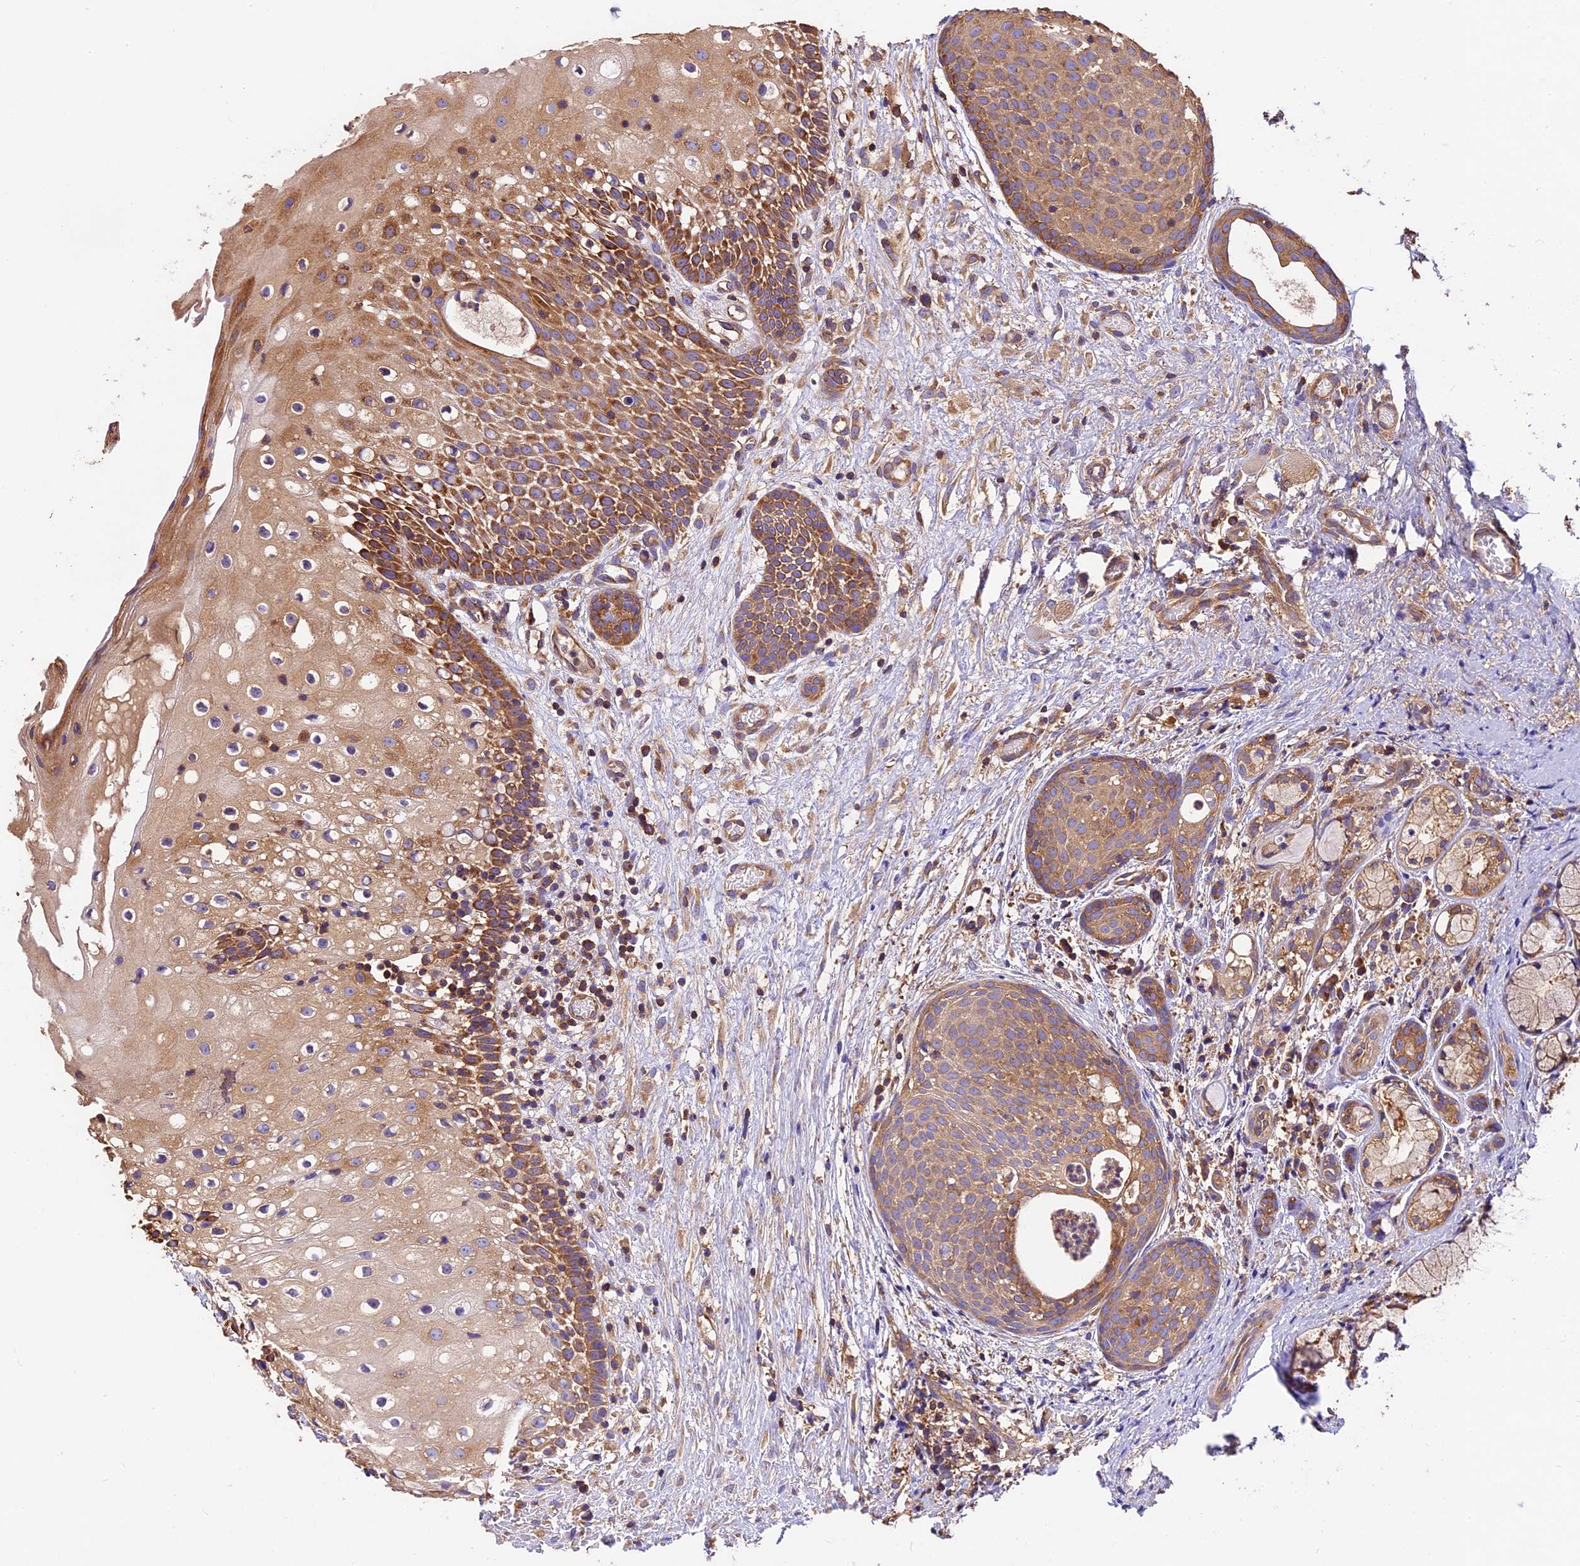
{"staining": {"intensity": "moderate", "quantity": ">75%", "location": "cytoplasmic/membranous"}, "tissue": "oral mucosa", "cell_type": "Squamous epithelial cells", "image_type": "normal", "snomed": [{"axis": "morphology", "description": "Normal tissue, NOS"}, {"axis": "topography", "description": "Oral tissue"}], "caption": "Protein expression analysis of unremarkable oral mucosa exhibits moderate cytoplasmic/membranous staining in about >75% of squamous epithelial cells. Immunohistochemistry (ihc) stains the protein of interest in brown and the nuclei are stained blue.", "gene": "KARS1", "patient": {"sex": "female", "age": 69}}